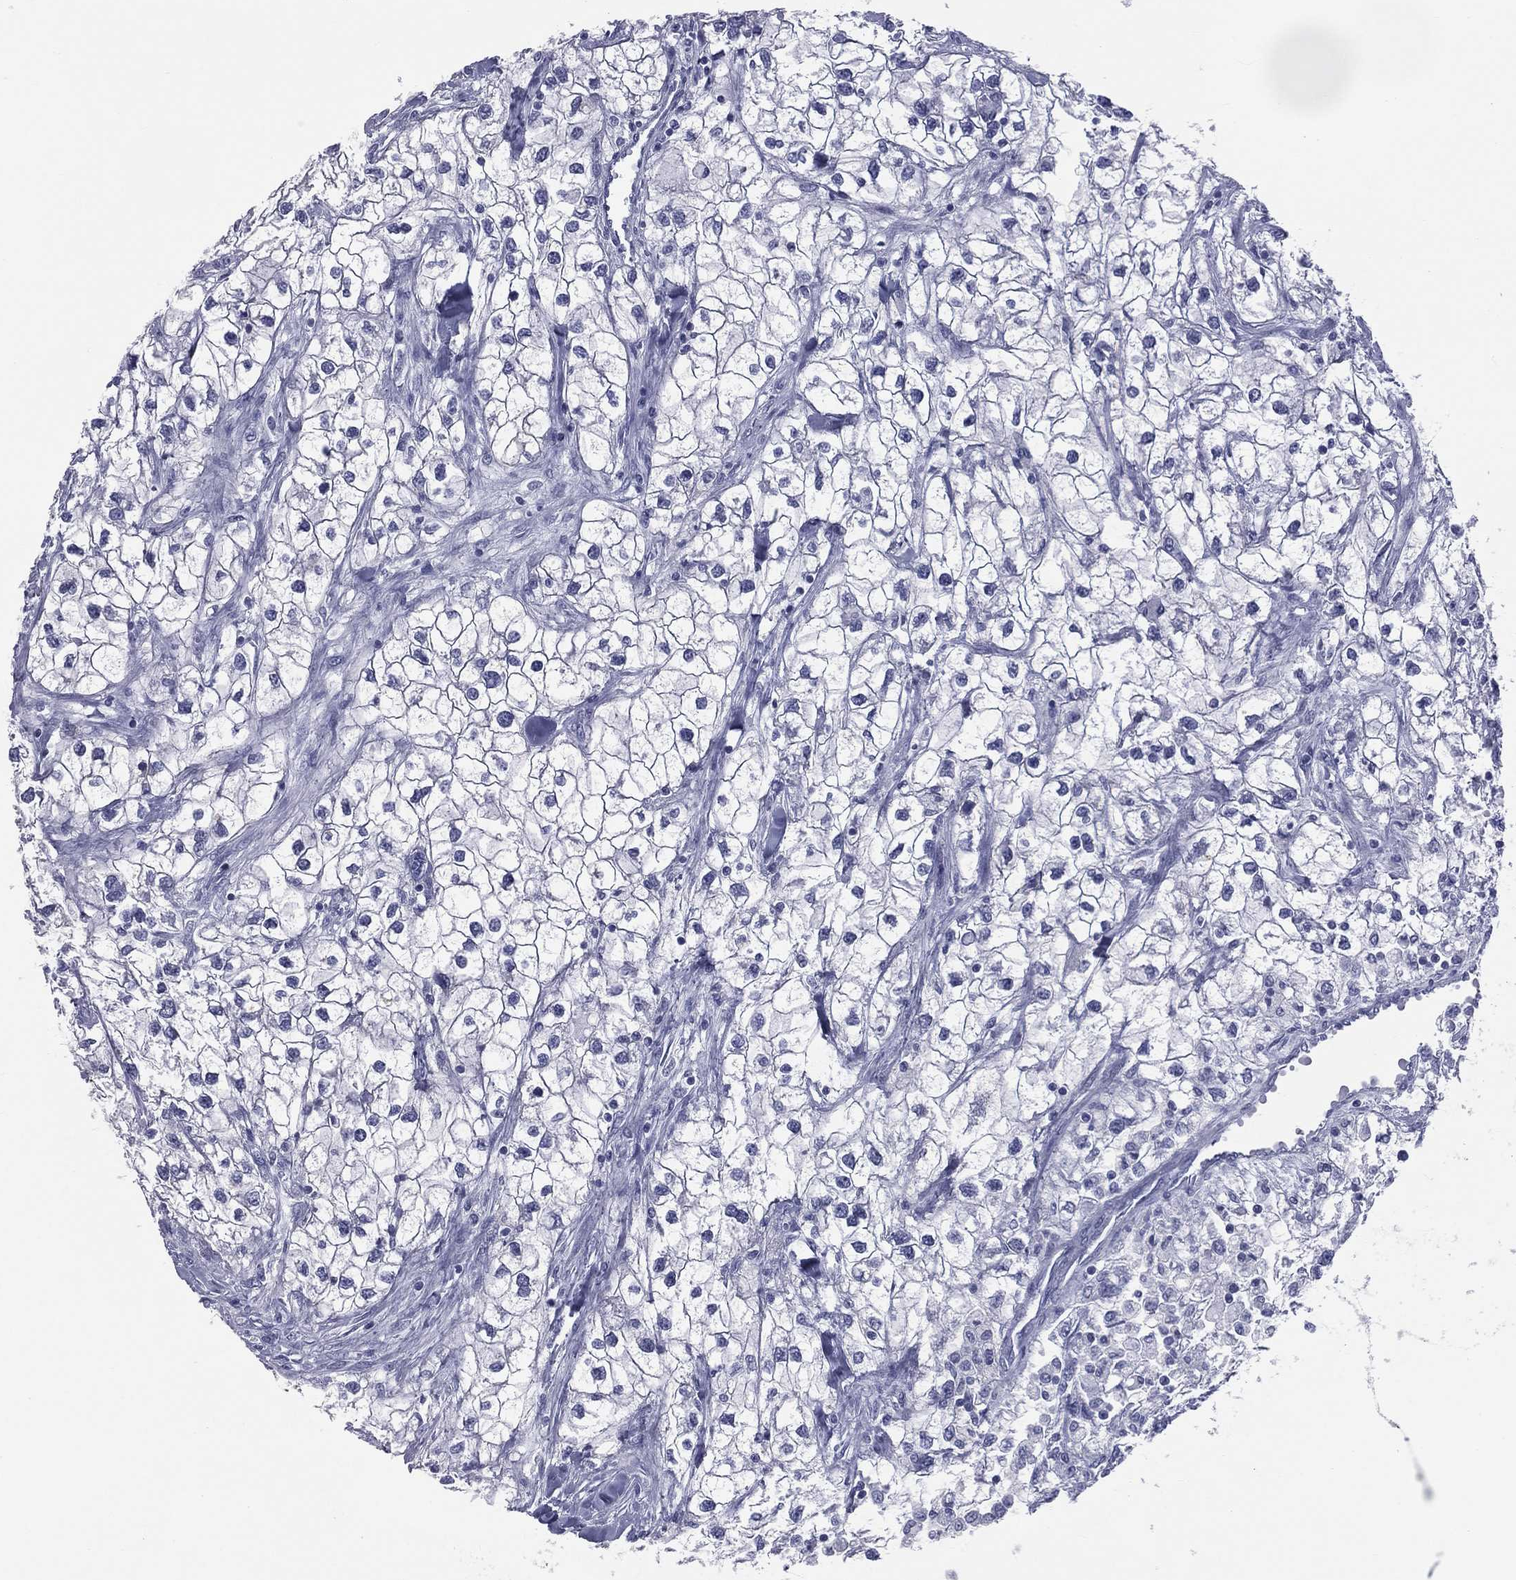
{"staining": {"intensity": "negative", "quantity": "none", "location": "none"}, "tissue": "renal cancer", "cell_type": "Tumor cells", "image_type": "cancer", "snomed": [{"axis": "morphology", "description": "Adenocarcinoma, NOS"}, {"axis": "topography", "description": "Kidney"}], "caption": "Photomicrograph shows no significant protein expression in tumor cells of renal cancer (adenocarcinoma). (Immunohistochemistry (ihc), brightfield microscopy, high magnification).", "gene": "MLN", "patient": {"sex": "male", "age": 59}}